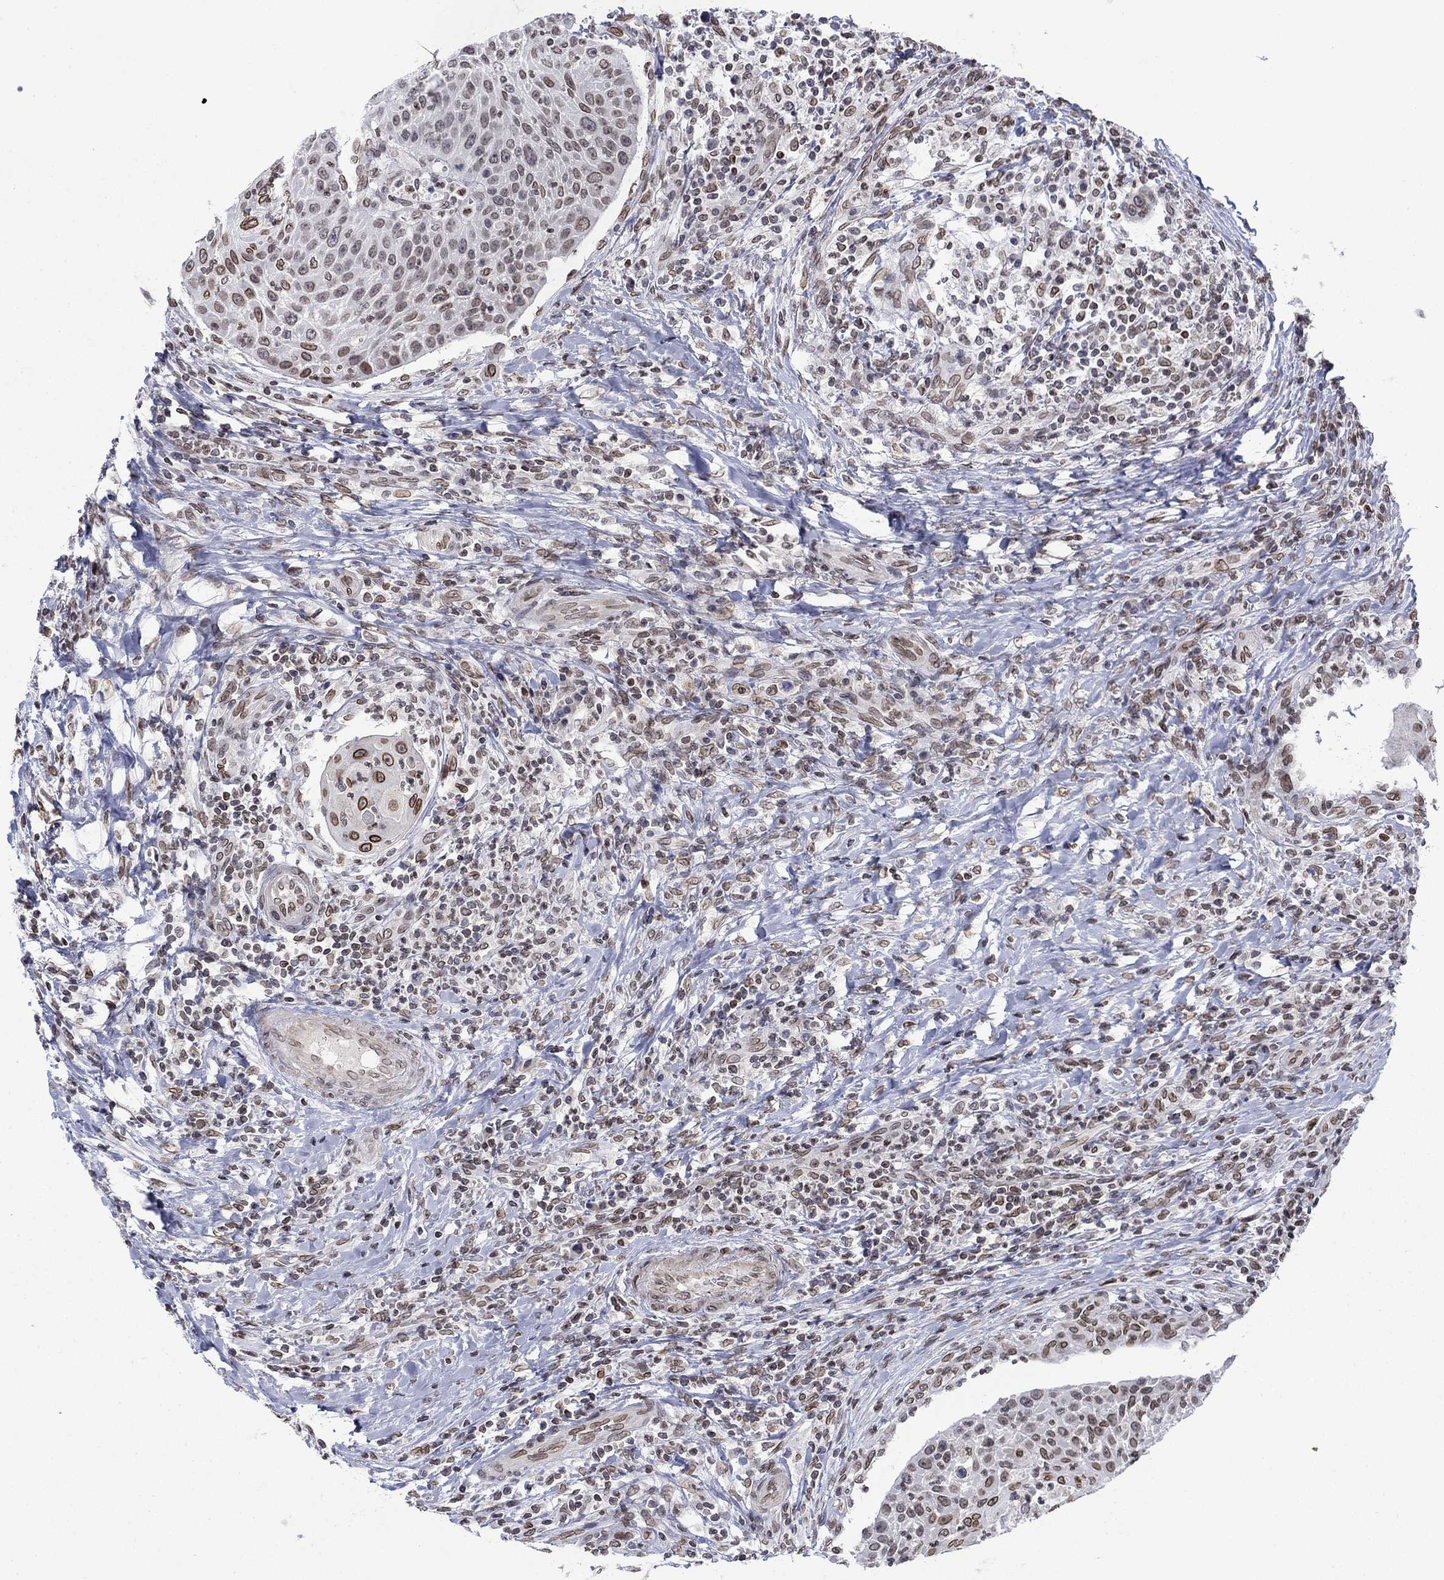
{"staining": {"intensity": "strong", "quantity": "<25%", "location": "cytoplasmic/membranous,nuclear"}, "tissue": "head and neck cancer", "cell_type": "Tumor cells", "image_type": "cancer", "snomed": [{"axis": "morphology", "description": "Squamous cell carcinoma, NOS"}, {"axis": "topography", "description": "Head-Neck"}], "caption": "DAB immunohistochemical staining of squamous cell carcinoma (head and neck) displays strong cytoplasmic/membranous and nuclear protein expression in about <25% of tumor cells.", "gene": "TOR1AIP1", "patient": {"sex": "male", "age": 69}}